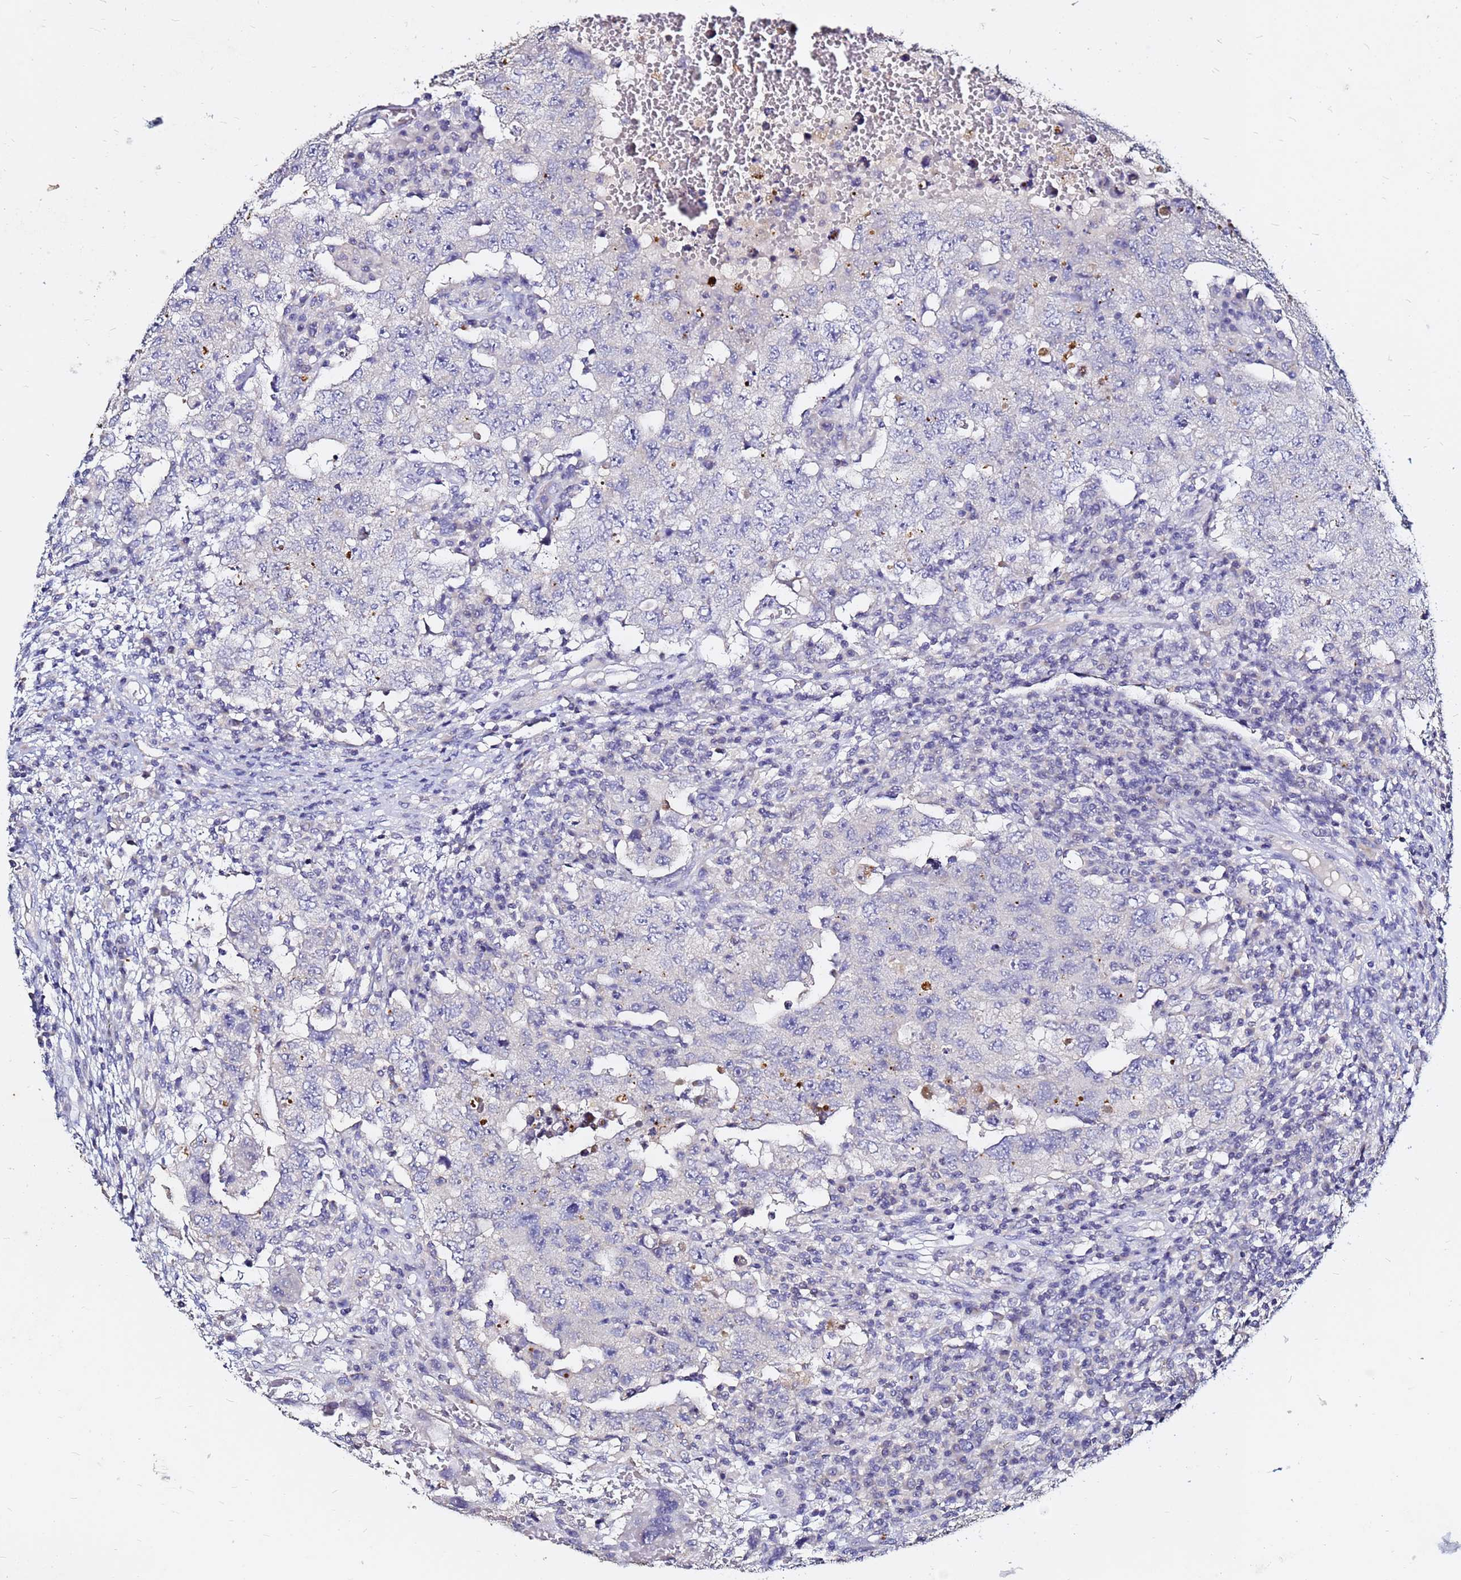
{"staining": {"intensity": "negative", "quantity": "none", "location": "none"}, "tissue": "testis cancer", "cell_type": "Tumor cells", "image_type": "cancer", "snomed": [{"axis": "morphology", "description": "Carcinoma, Embryonal, NOS"}, {"axis": "topography", "description": "Testis"}], "caption": "IHC micrograph of neoplastic tissue: human embryonal carcinoma (testis) stained with DAB (3,3'-diaminobenzidine) demonstrates no significant protein staining in tumor cells.", "gene": "FAM183A", "patient": {"sex": "male", "age": 26}}